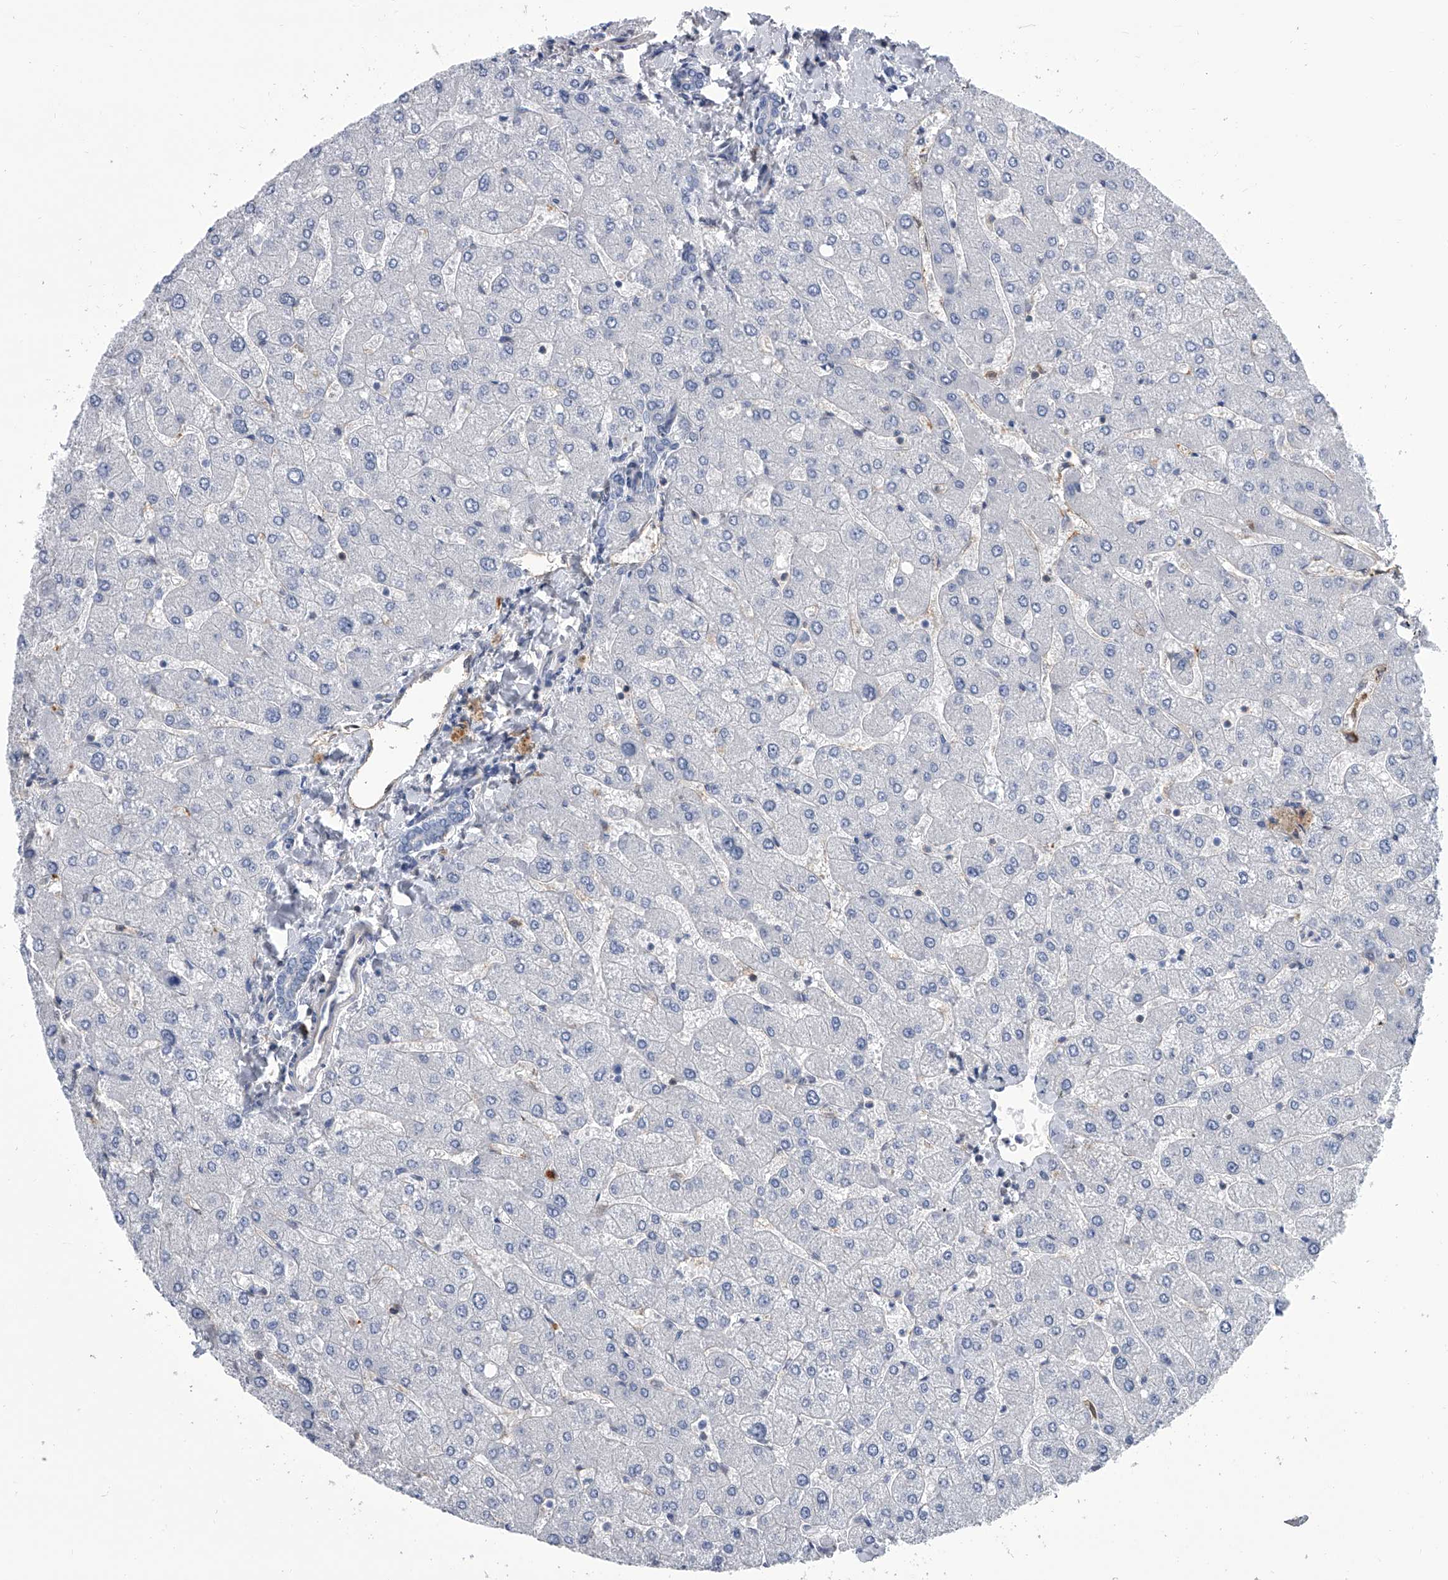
{"staining": {"intensity": "negative", "quantity": "none", "location": "none"}, "tissue": "liver", "cell_type": "Cholangiocytes", "image_type": "normal", "snomed": [{"axis": "morphology", "description": "Normal tissue, NOS"}, {"axis": "topography", "description": "Liver"}], "caption": "A histopathology image of liver stained for a protein shows no brown staining in cholangiocytes. (Stains: DAB (3,3'-diaminobenzidine) immunohistochemistry with hematoxylin counter stain, Microscopy: brightfield microscopy at high magnification).", "gene": "SERPINB9", "patient": {"sex": "male", "age": 55}}